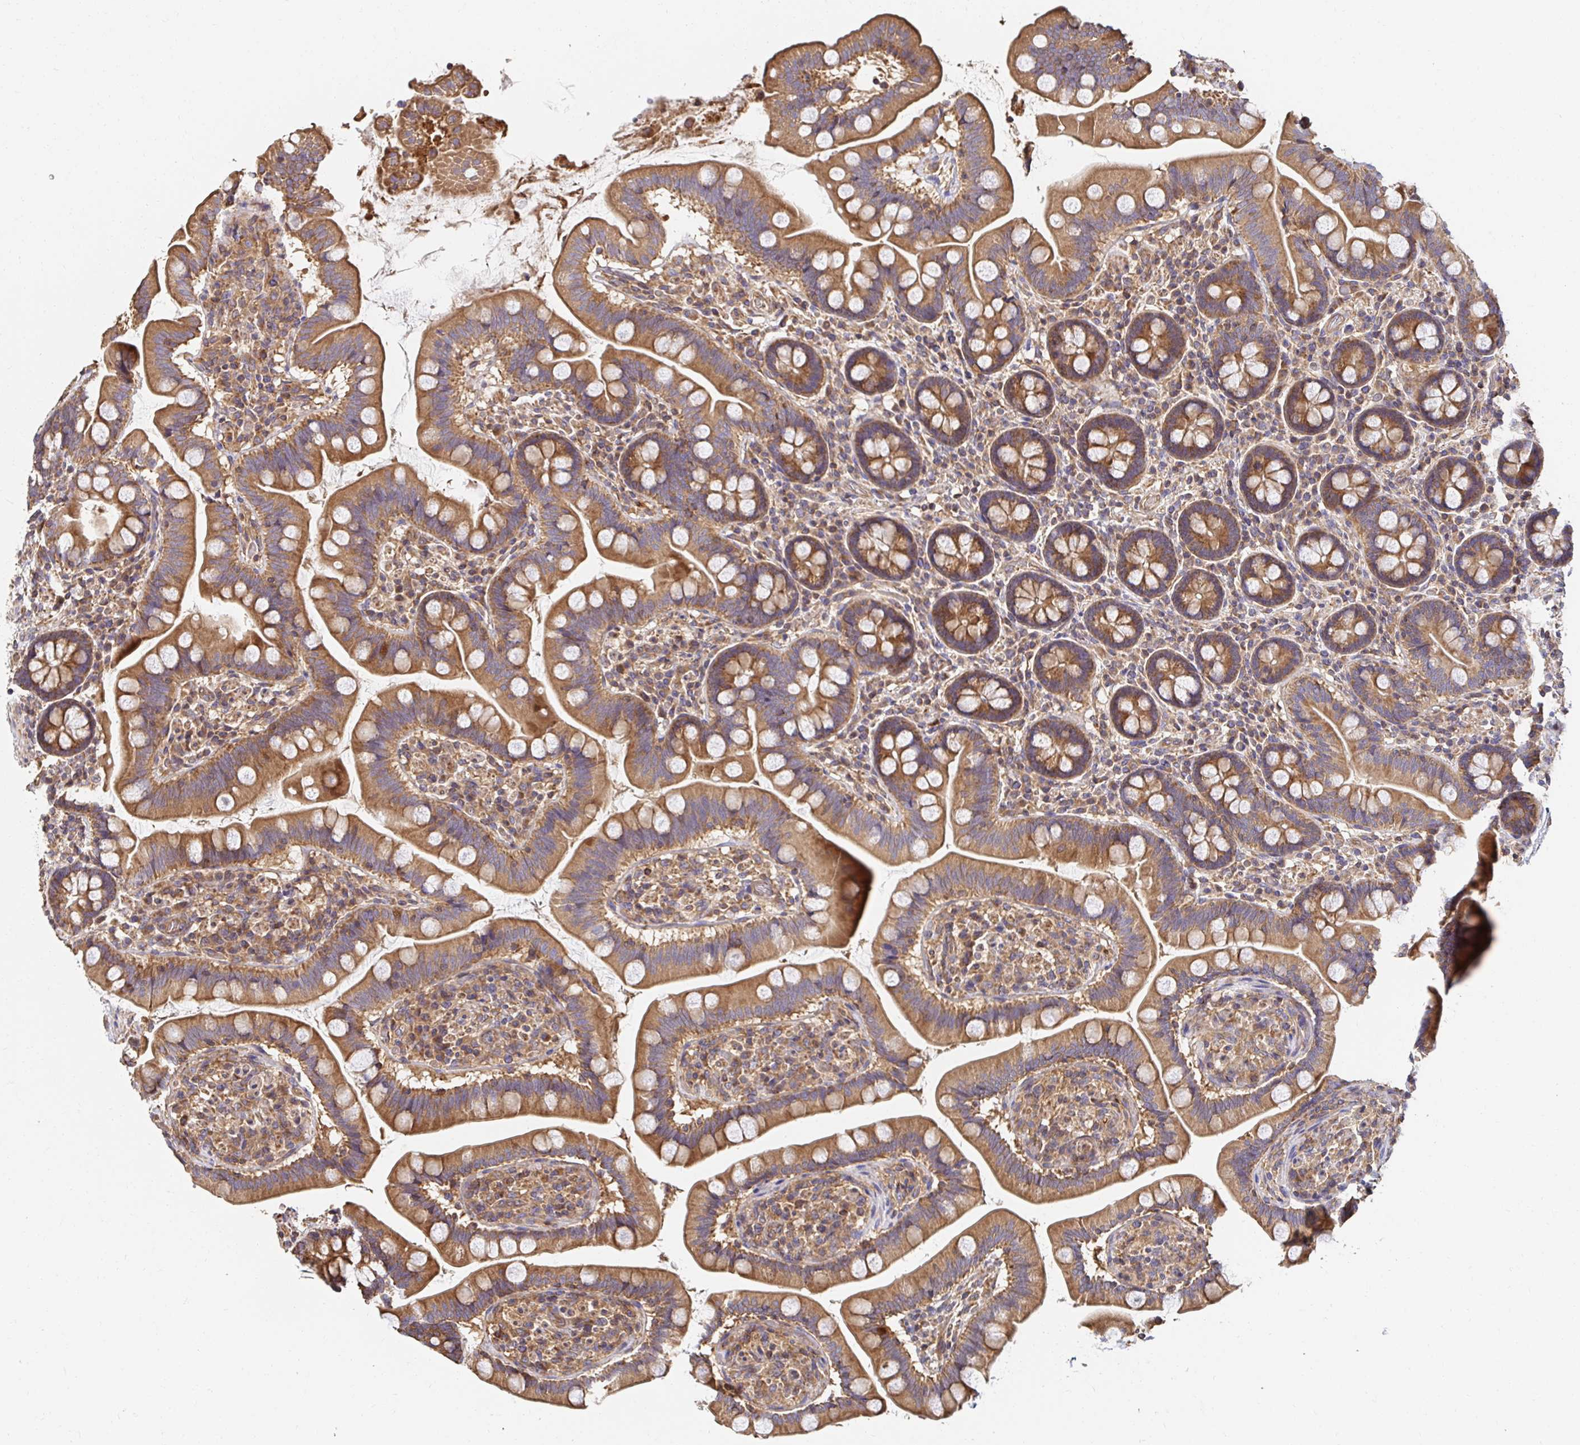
{"staining": {"intensity": "moderate", "quantity": ">75%", "location": "cytoplasmic/membranous"}, "tissue": "small intestine", "cell_type": "Glandular cells", "image_type": "normal", "snomed": [{"axis": "morphology", "description": "Normal tissue, NOS"}, {"axis": "topography", "description": "Small intestine"}], "caption": "This is an image of immunohistochemistry (IHC) staining of benign small intestine, which shows moderate staining in the cytoplasmic/membranous of glandular cells.", "gene": "APBB1", "patient": {"sex": "female", "age": 64}}